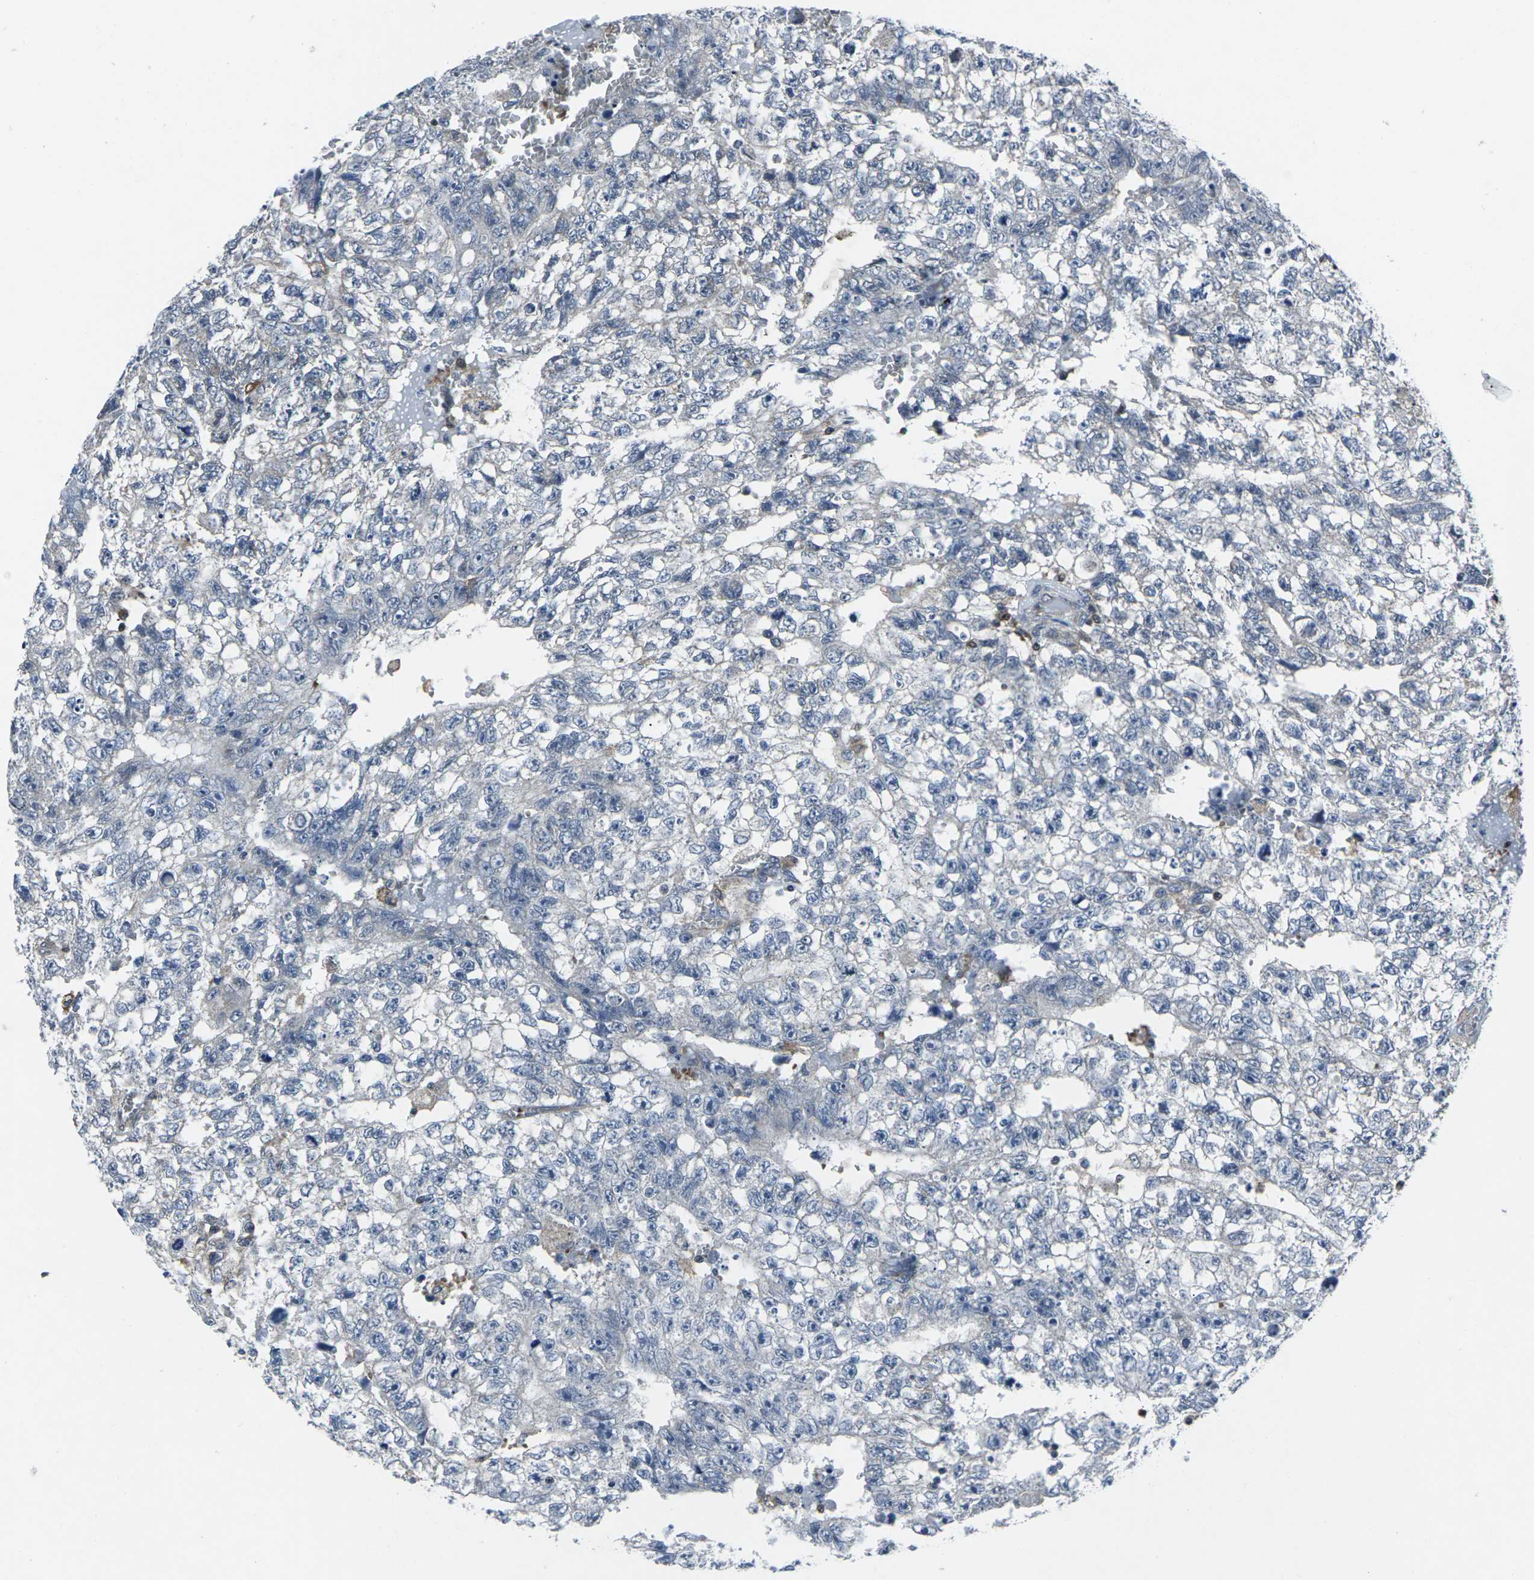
{"staining": {"intensity": "negative", "quantity": "none", "location": "none"}, "tissue": "testis cancer", "cell_type": "Tumor cells", "image_type": "cancer", "snomed": [{"axis": "morphology", "description": "Seminoma, NOS"}, {"axis": "morphology", "description": "Carcinoma, Embryonal, NOS"}, {"axis": "topography", "description": "Testis"}], "caption": "A high-resolution histopathology image shows immunohistochemistry staining of testis cancer, which reveals no significant expression in tumor cells.", "gene": "STAT4", "patient": {"sex": "male", "age": 38}}